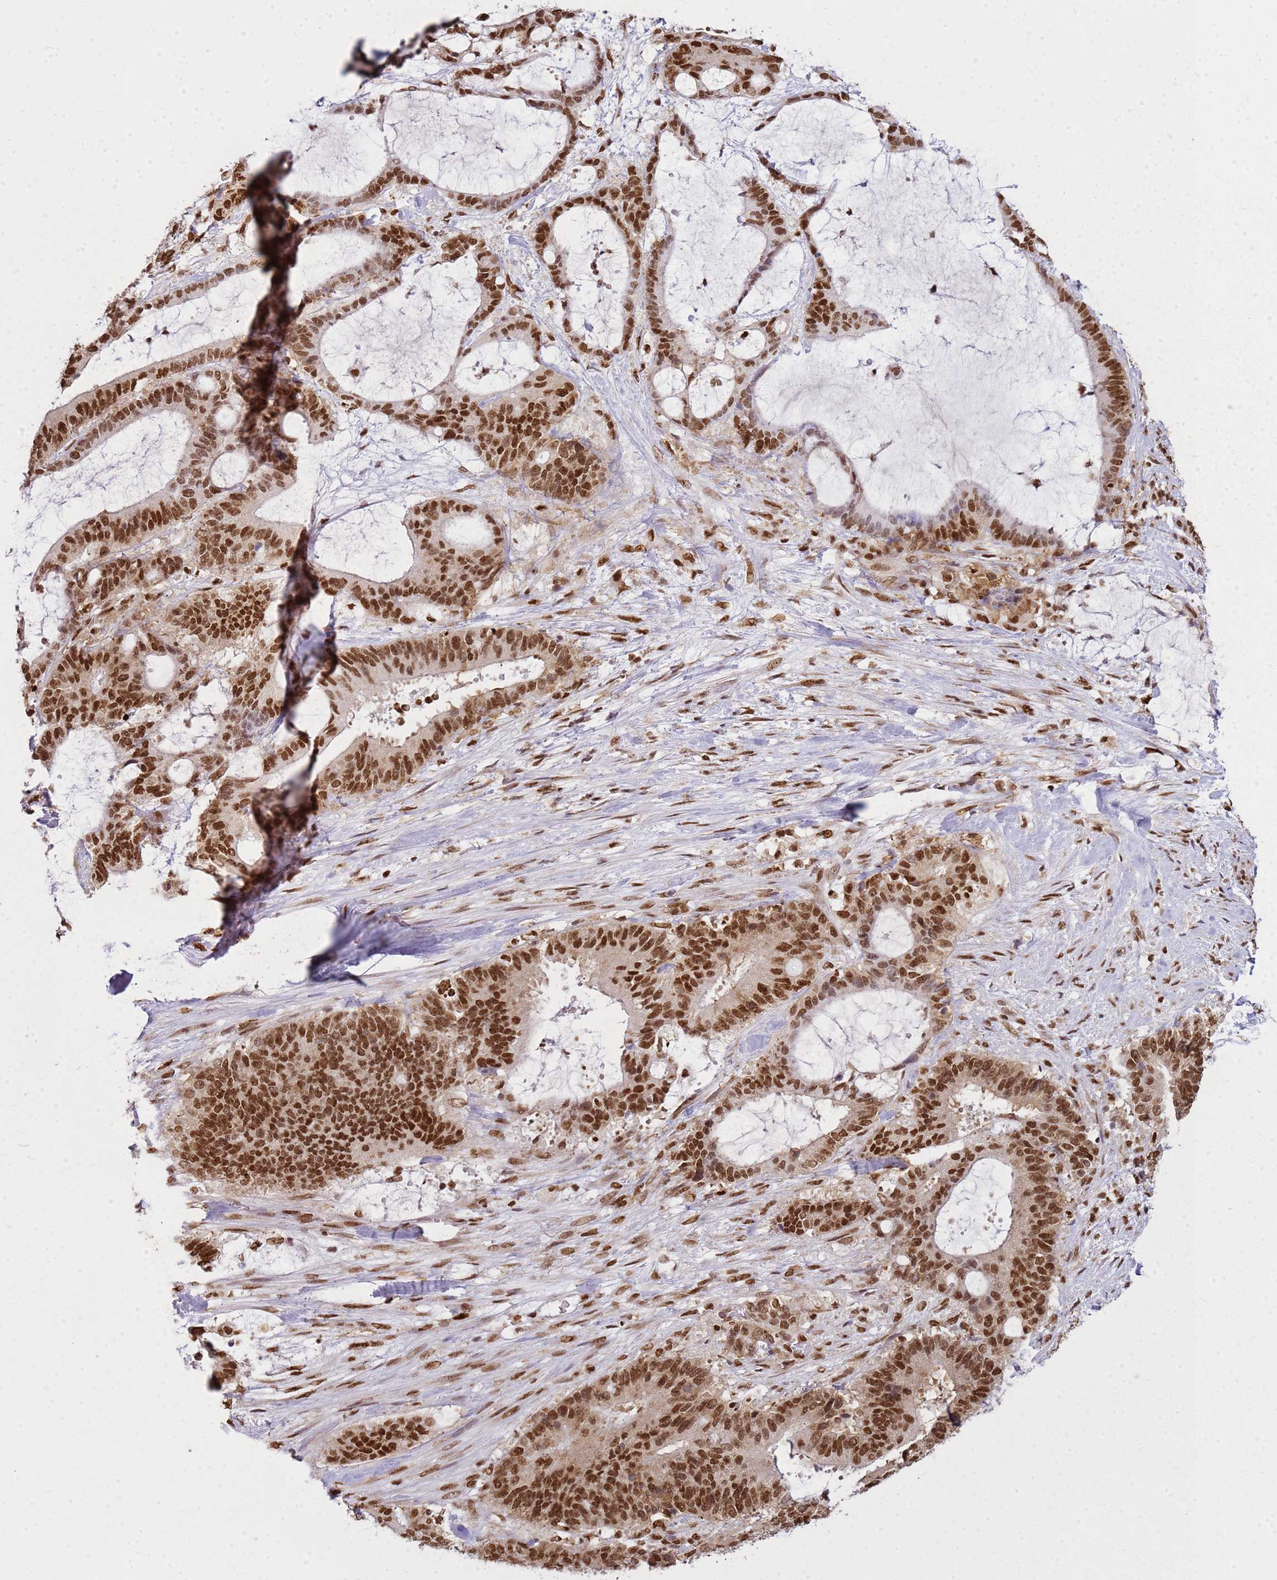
{"staining": {"intensity": "strong", "quantity": ">75%", "location": "nuclear"}, "tissue": "liver cancer", "cell_type": "Tumor cells", "image_type": "cancer", "snomed": [{"axis": "morphology", "description": "Normal tissue, NOS"}, {"axis": "morphology", "description": "Cholangiocarcinoma"}, {"axis": "topography", "description": "Liver"}, {"axis": "topography", "description": "Peripheral nerve tissue"}], "caption": "Human cholangiocarcinoma (liver) stained with a brown dye shows strong nuclear positive staining in about >75% of tumor cells.", "gene": "APEX1", "patient": {"sex": "female", "age": 73}}